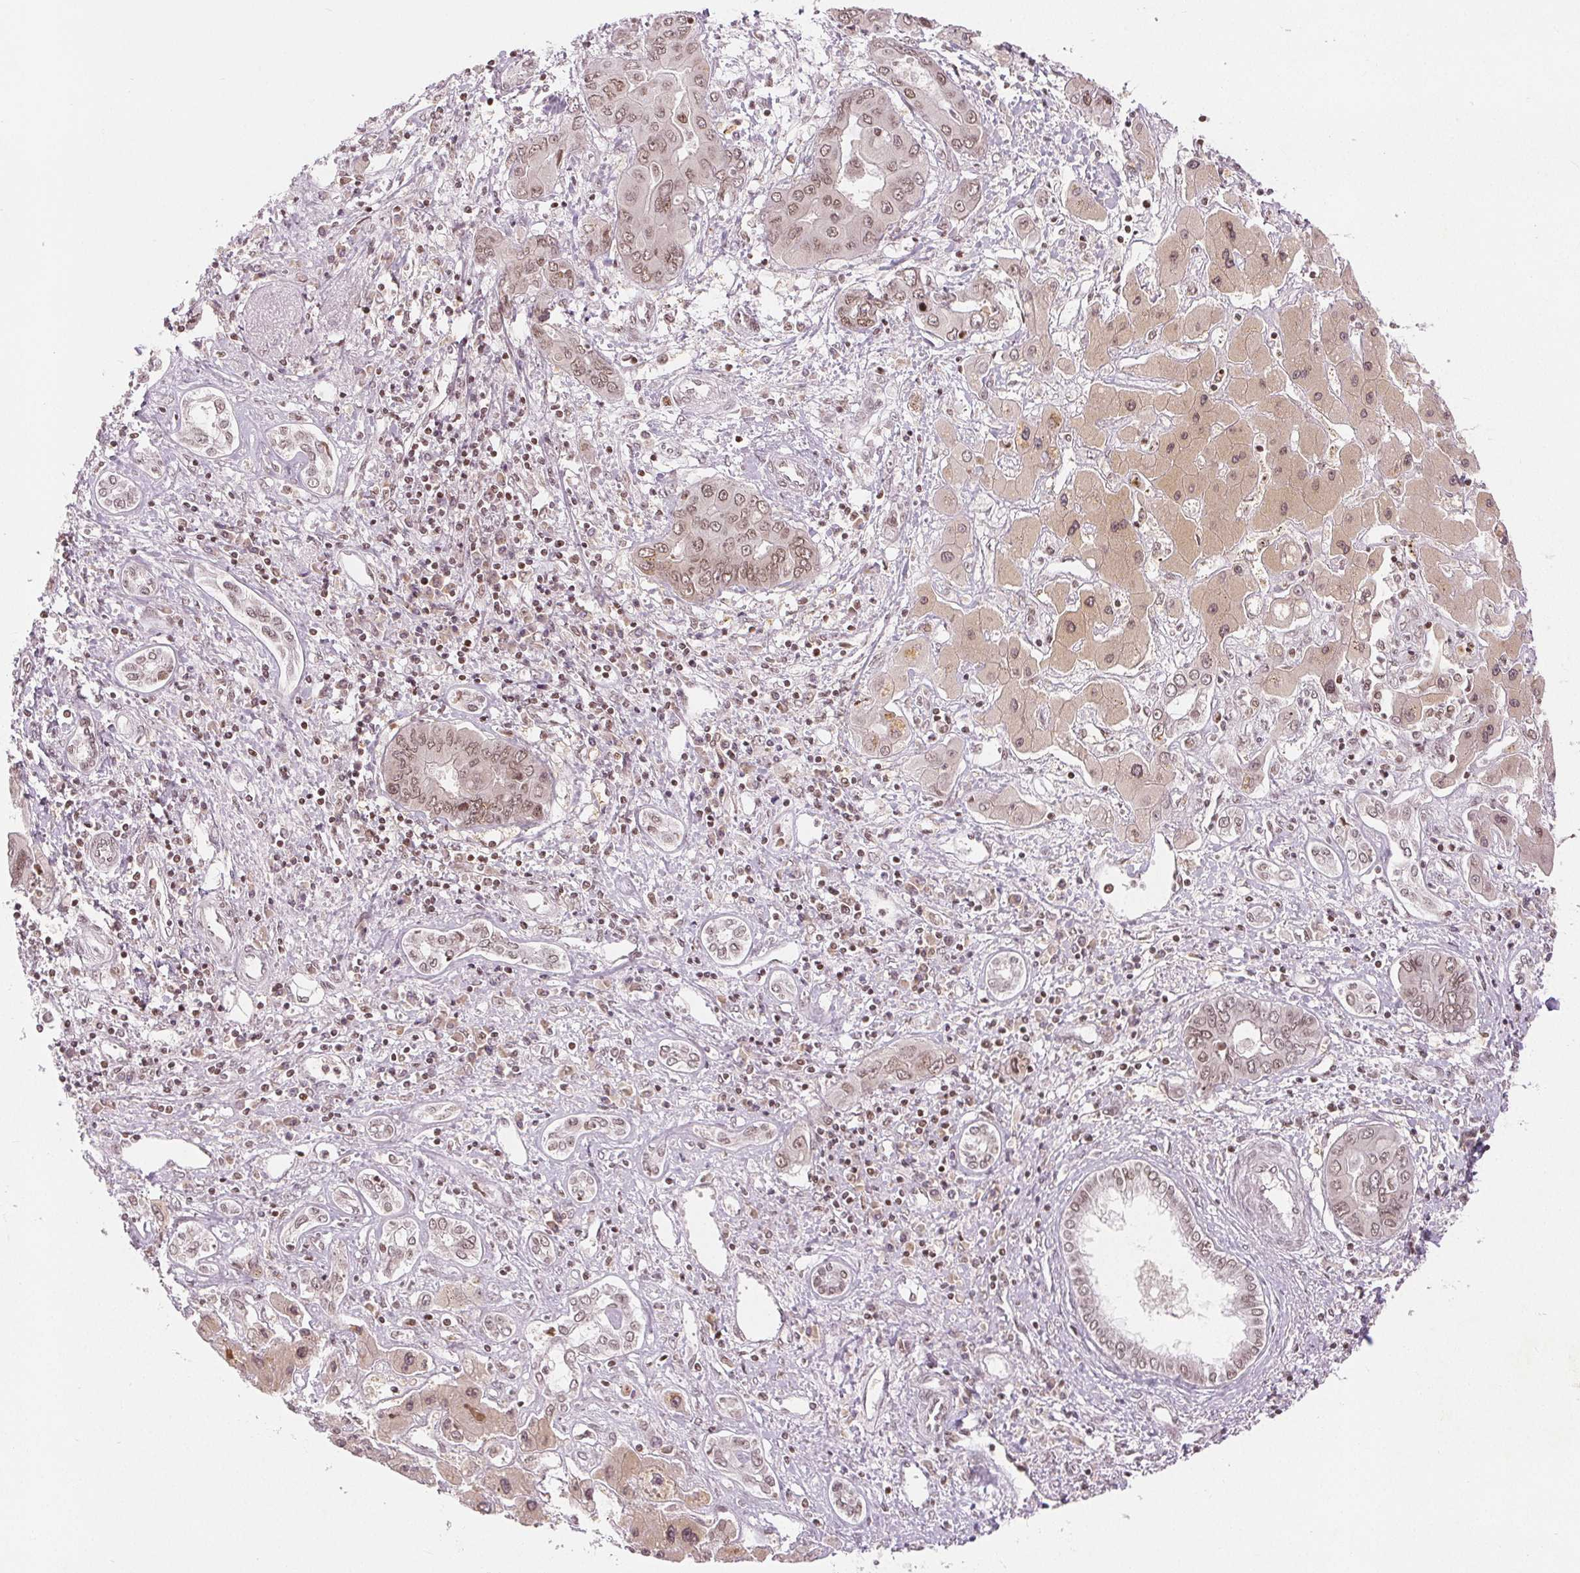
{"staining": {"intensity": "moderate", "quantity": ">75%", "location": "nuclear"}, "tissue": "liver cancer", "cell_type": "Tumor cells", "image_type": "cancer", "snomed": [{"axis": "morphology", "description": "Cholangiocarcinoma"}, {"axis": "topography", "description": "Liver"}], "caption": "Moderate nuclear positivity is seen in about >75% of tumor cells in liver cholangiocarcinoma.", "gene": "DEK", "patient": {"sex": "male", "age": 67}}